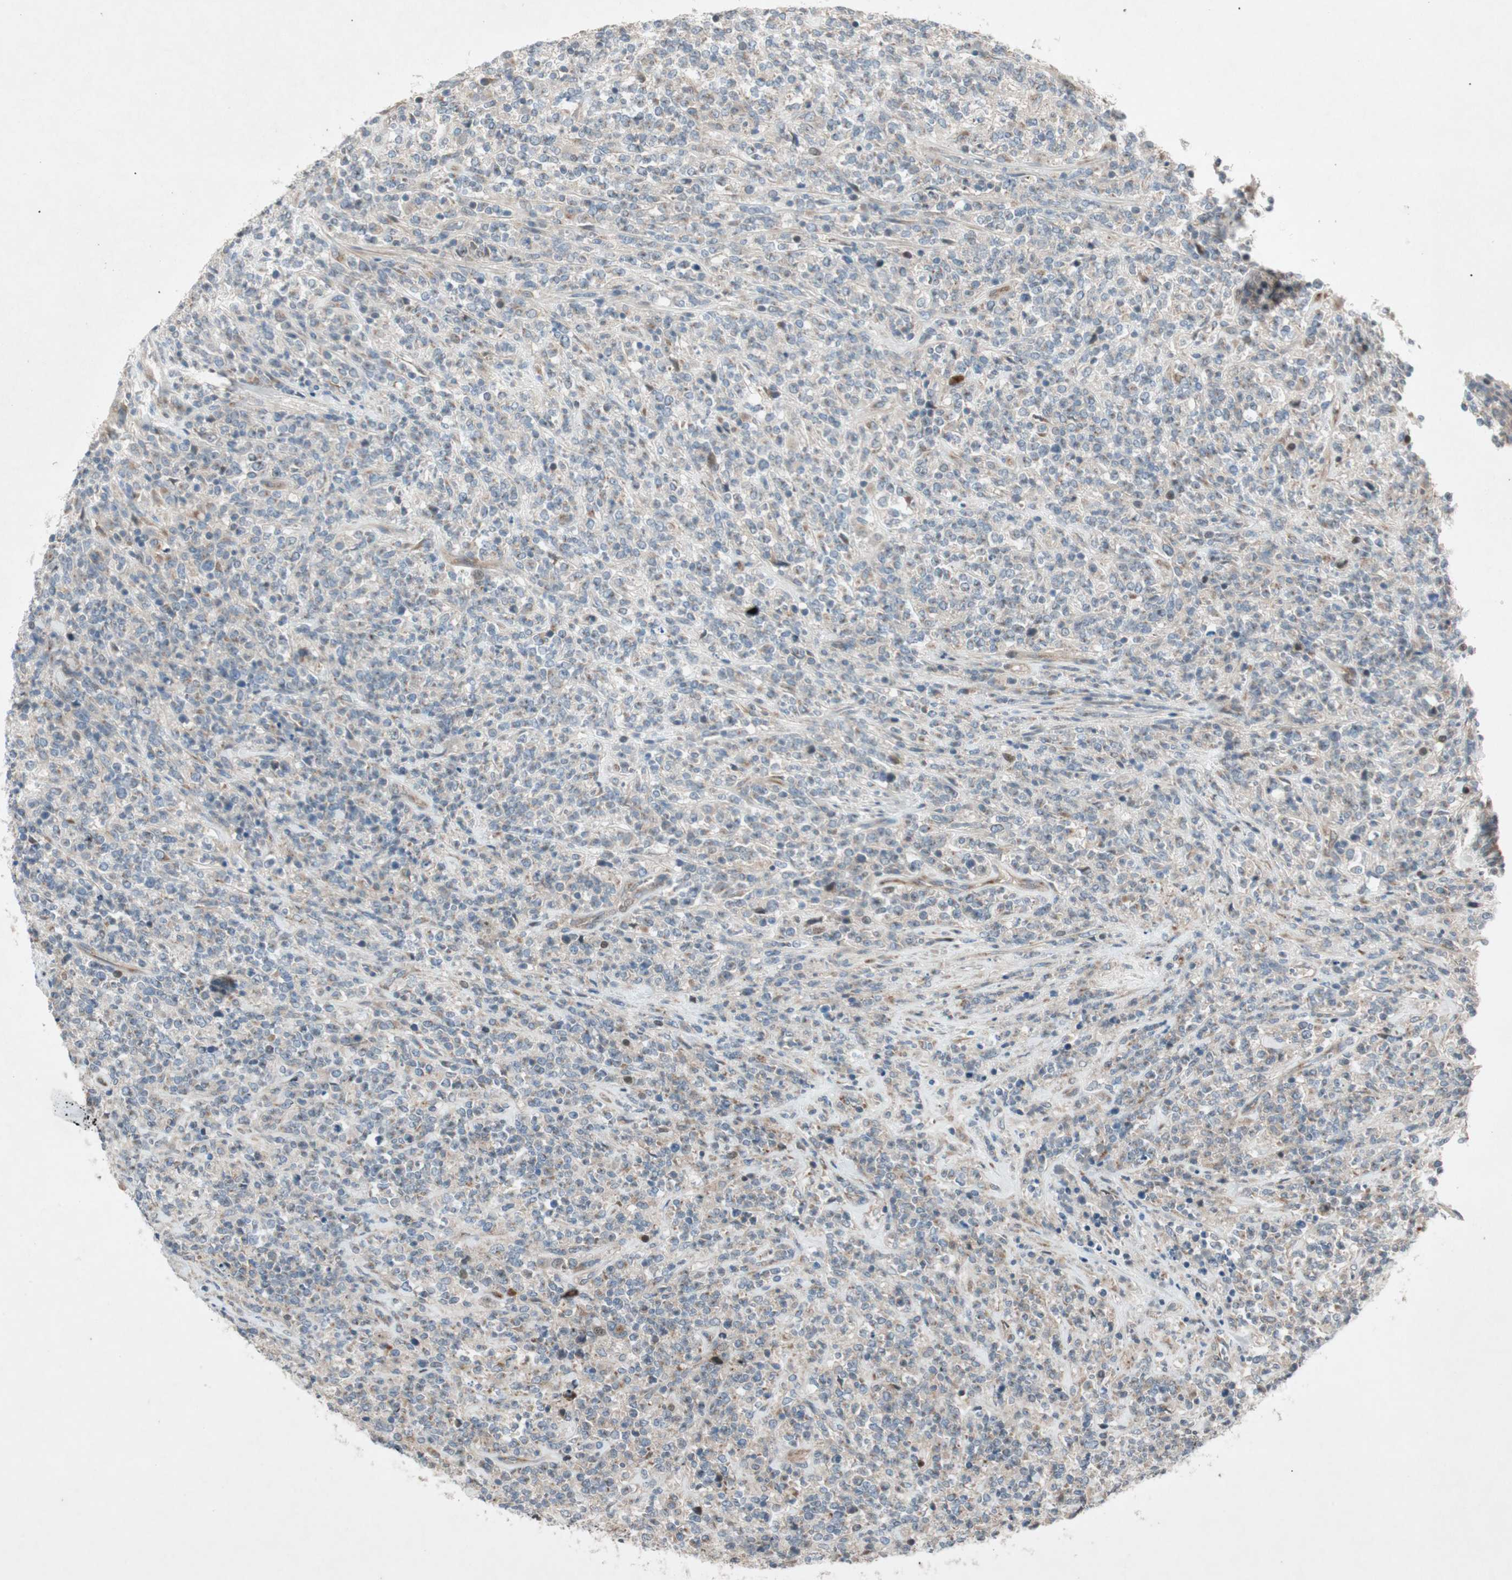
{"staining": {"intensity": "weak", "quantity": "25%-75%", "location": "cytoplasmic/membranous"}, "tissue": "lymphoma", "cell_type": "Tumor cells", "image_type": "cancer", "snomed": [{"axis": "morphology", "description": "Malignant lymphoma, non-Hodgkin's type, High grade"}, {"axis": "topography", "description": "Soft tissue"}], "caption": "An immunohistochemistry micrograph of neoplastic tissue is shown. Protein staining in brown highlights weak cytoplasmic/membranous positivity in malignant lymphoma, non-Hodgkin's type (high-grade) within tumor cells. Using DAB (brown) and hematoxylin (blue) stains, captured at high magnification using brightfield microscopy.", "gene": "APOO", "patient": {"sex": "male", "age": 18}}